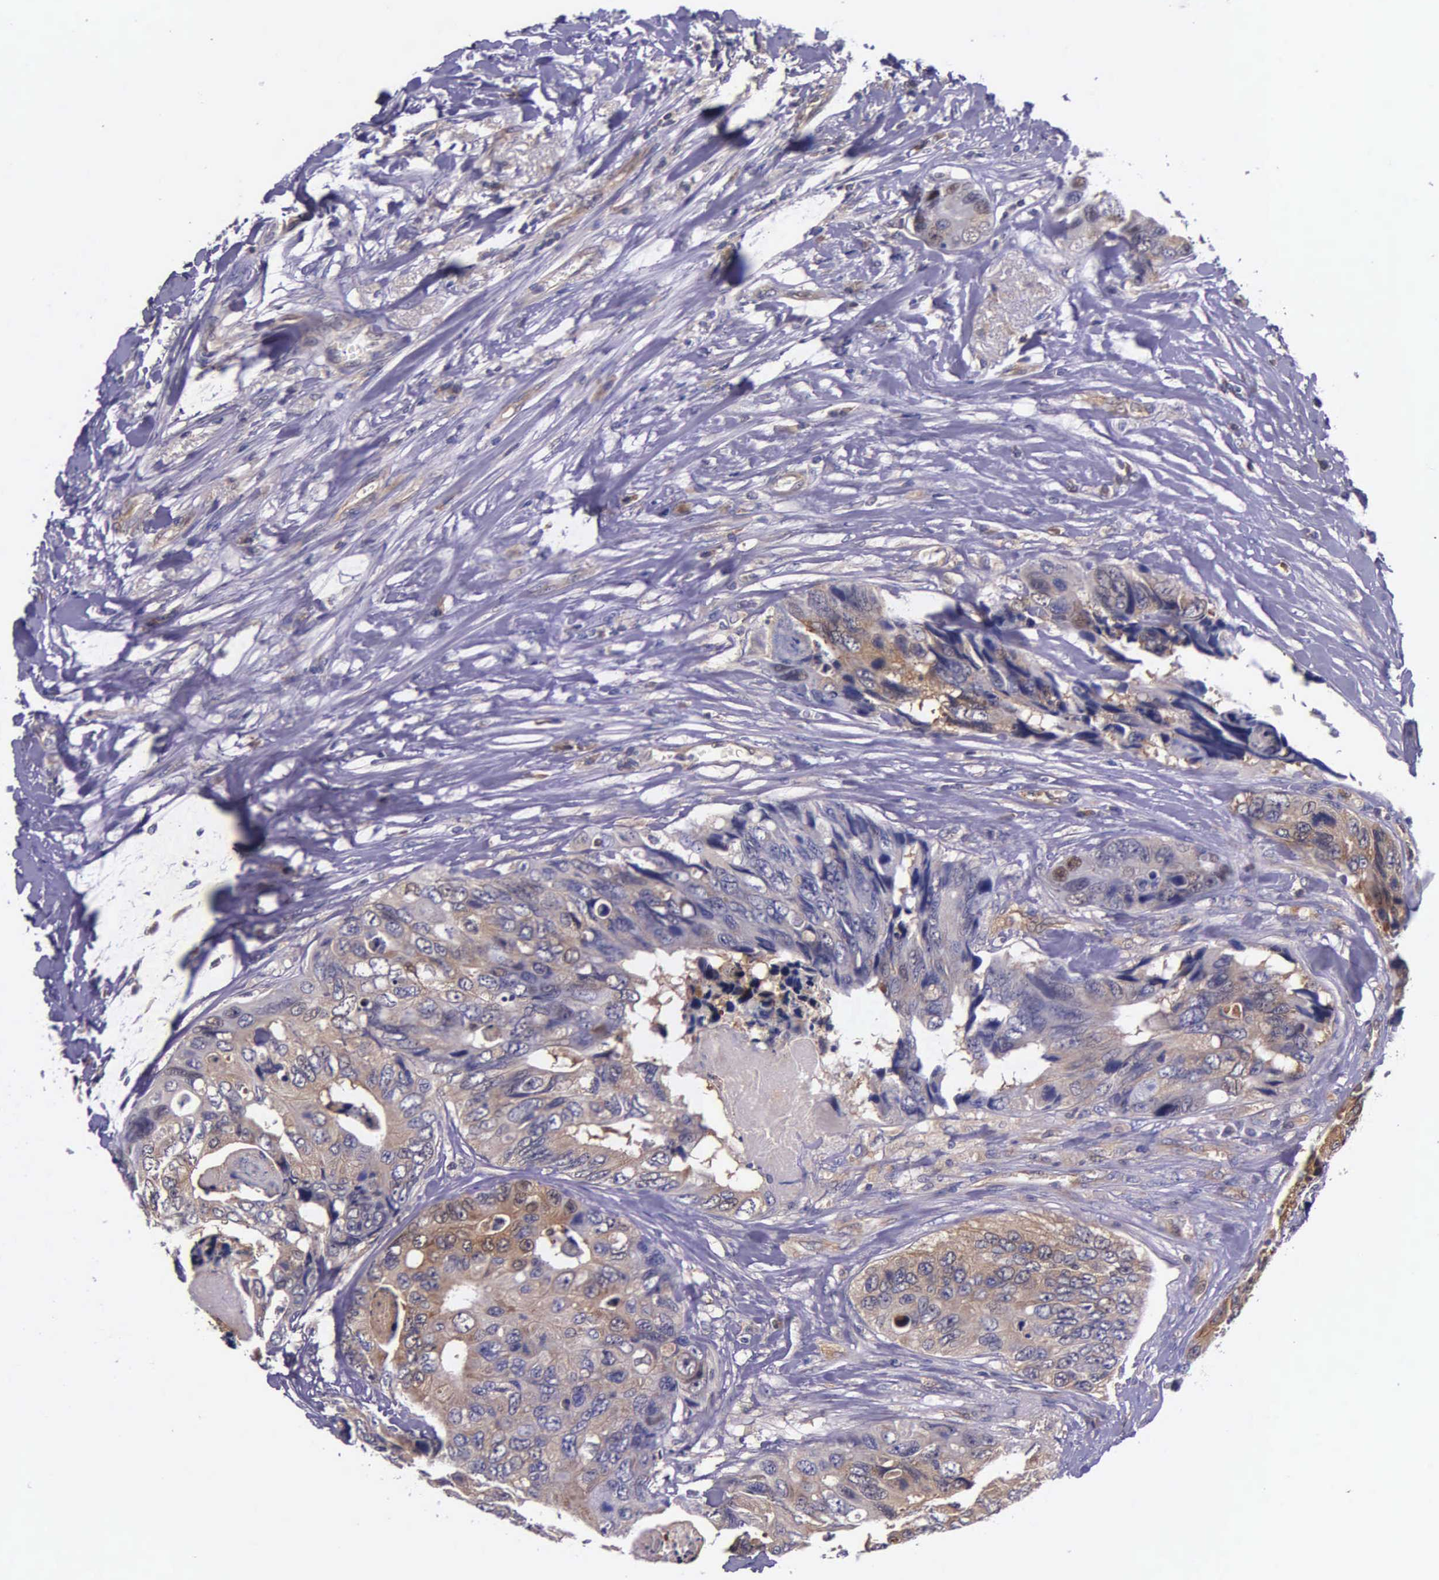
{"staining": {"intensity": "moderate", "quantity": ">75%", "location": "cytoplasmic/membranous"}, "tissue": "colorectal cancer", "cell_type": "Tumor cells", "image_type": "cancer", "snomed": [{"axis": "morphology", "description": "Adenocarcinoma, NOS"}, {"axis": "topography", "description": "Colon"}], "caption": "Immunohistochemistry (DAB (3,3'-diaminobenzidine)) staining of human colorectal cancer reveals moderate cytoplasmic/membranous protein staining in approximately >75% of tumor cells.", "gene": "GMPR2", "patient": {"sex": "female", "age": 86}}